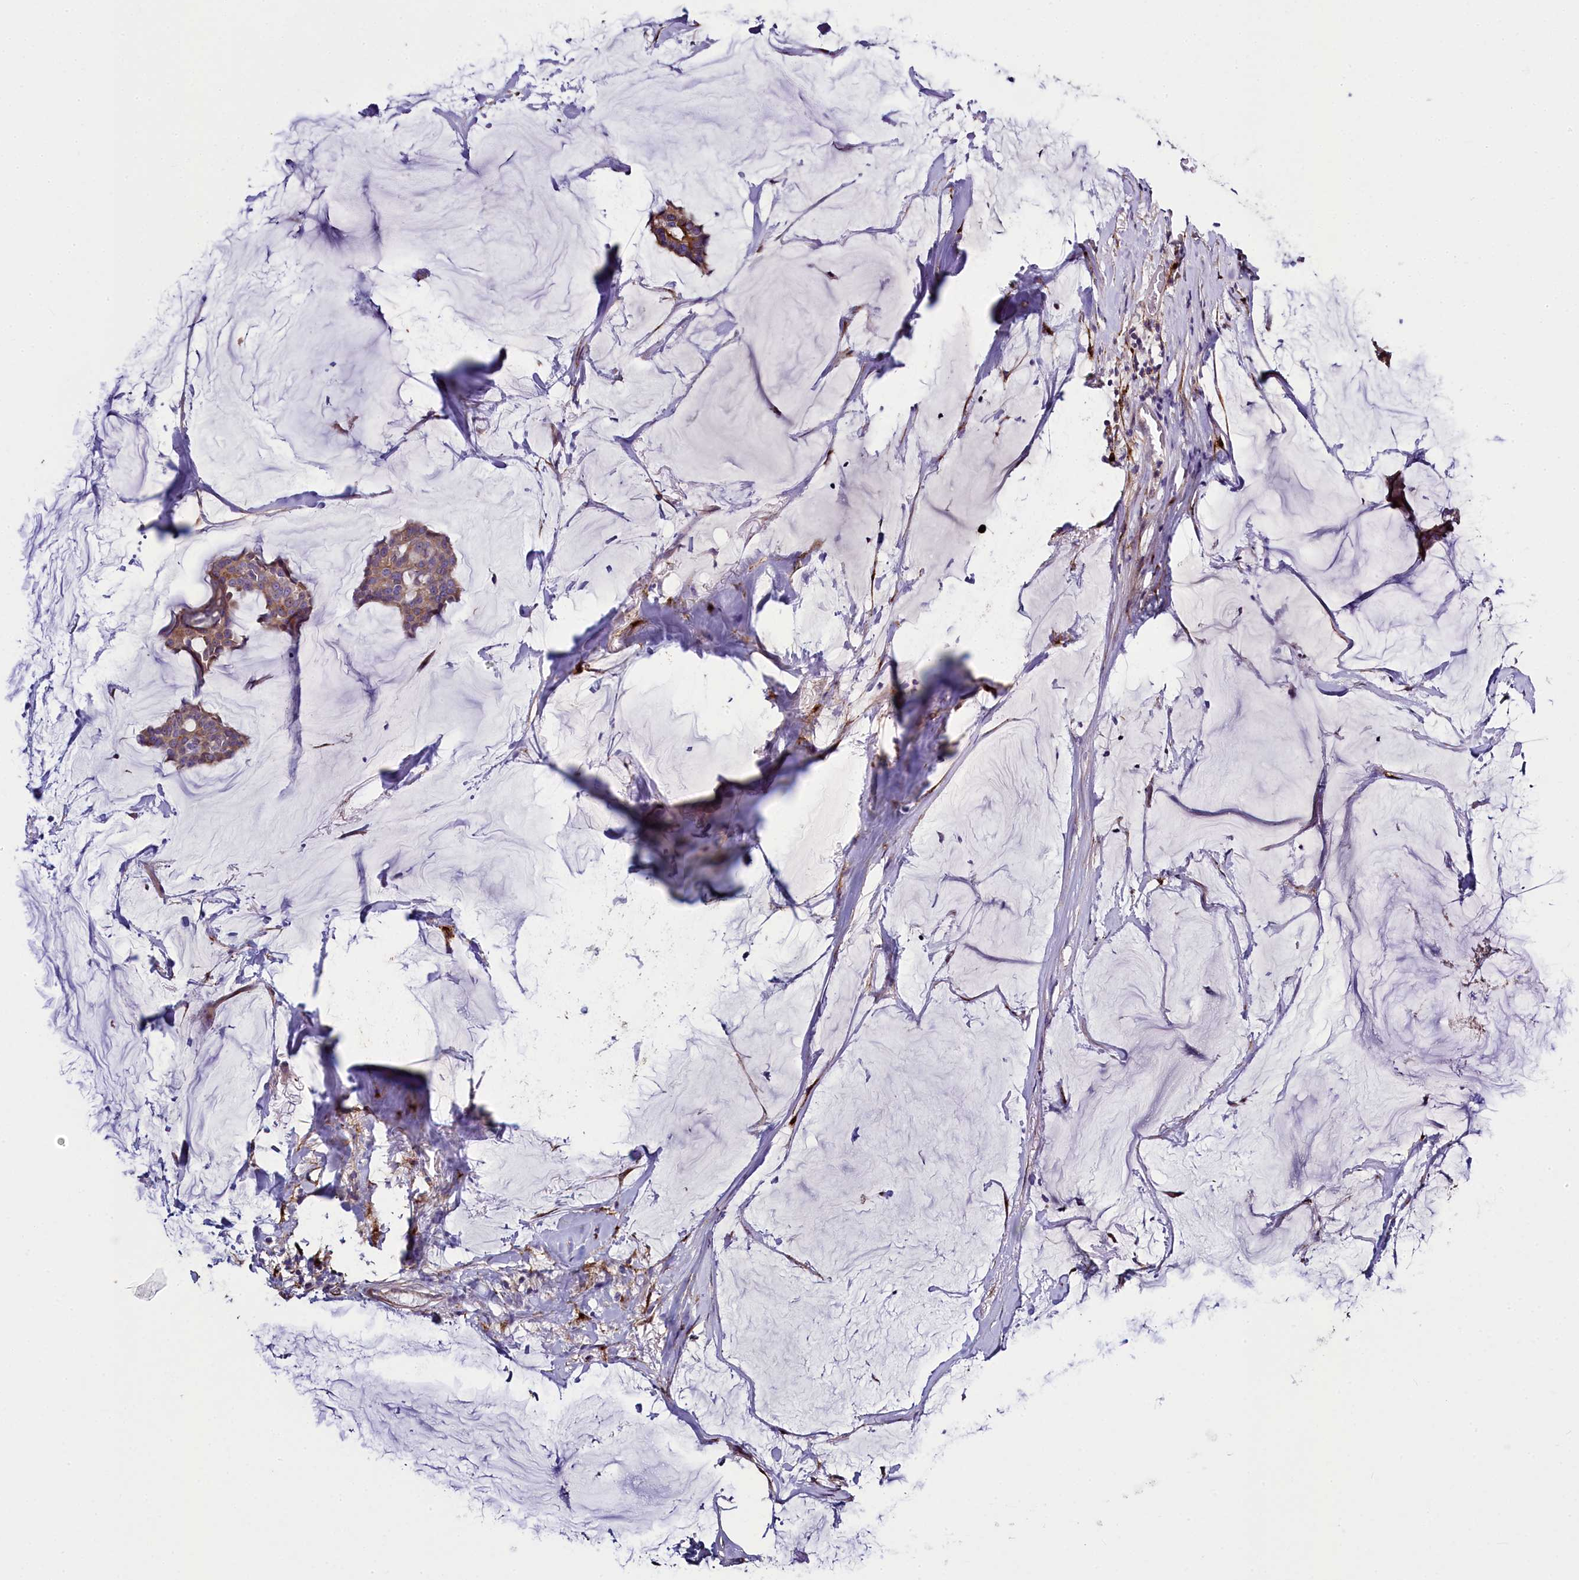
{"staining": {"intensity": "weak", "quantity": ">75%", "location": "cytoplasmic/membranous"}, "tissue": "breast cancer", "cell_type": "Tumor cells", "image_type": "cancer", "snomed": [{"axis": "morphology", "description": "Duct carcinoma"}, {"axis": "topography", "description": "Breast"}], "caption": "High-magnification brightfield microscopy of breast cancer stained with DAB (brown) and counterstained with hematoxylin (blue). tumor cells exhibit weak cytoplasmic/membranous positivity is seen in approximately>75% of cells. (brown staining indicates protein expression, while blue staining denotes nuclei).", "gene": "MRC2", "patient": {"sex": "female", "age": 93}}